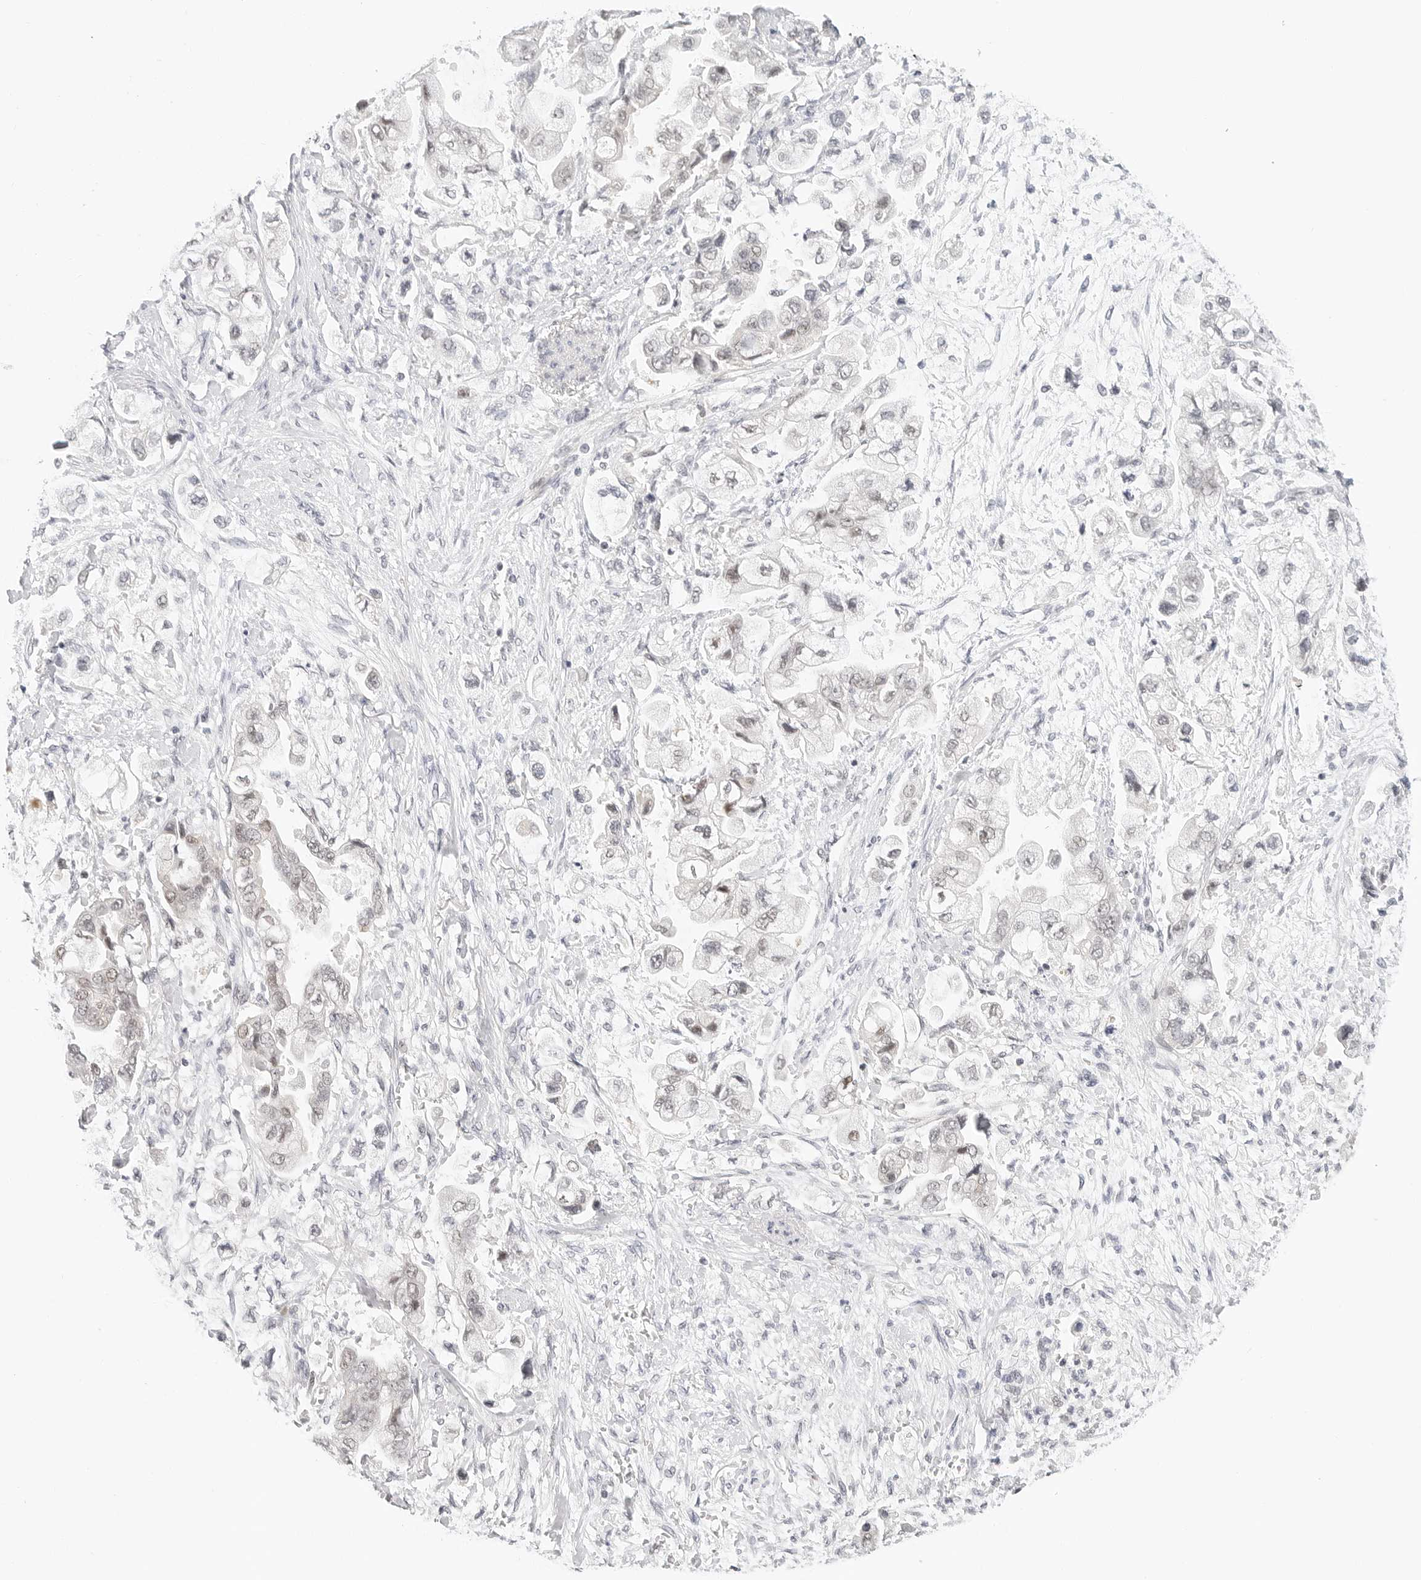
{"staining": {"intensity": "weak", "quantity": "<25%", "location": "nuclear"}, "tissue": "stomach cancer", "cell_type": "Tumor cells", "image_type": "cancer", "snomed": [{"axis": "morphology", "description": "Adenocarcinoma, NOS"}, {"axis": "topography", "description": "Stomach"}], "caption": "Immunohistochemistry (IHC) micrograph of neoplastic tissue: human stomach cancer stained with DAB (3,3'-diaminobenzidine) shows no significant protein staining in tumor cells.", "gene": "TSEN2", "patient": {"sex": "male", "age": 62}}